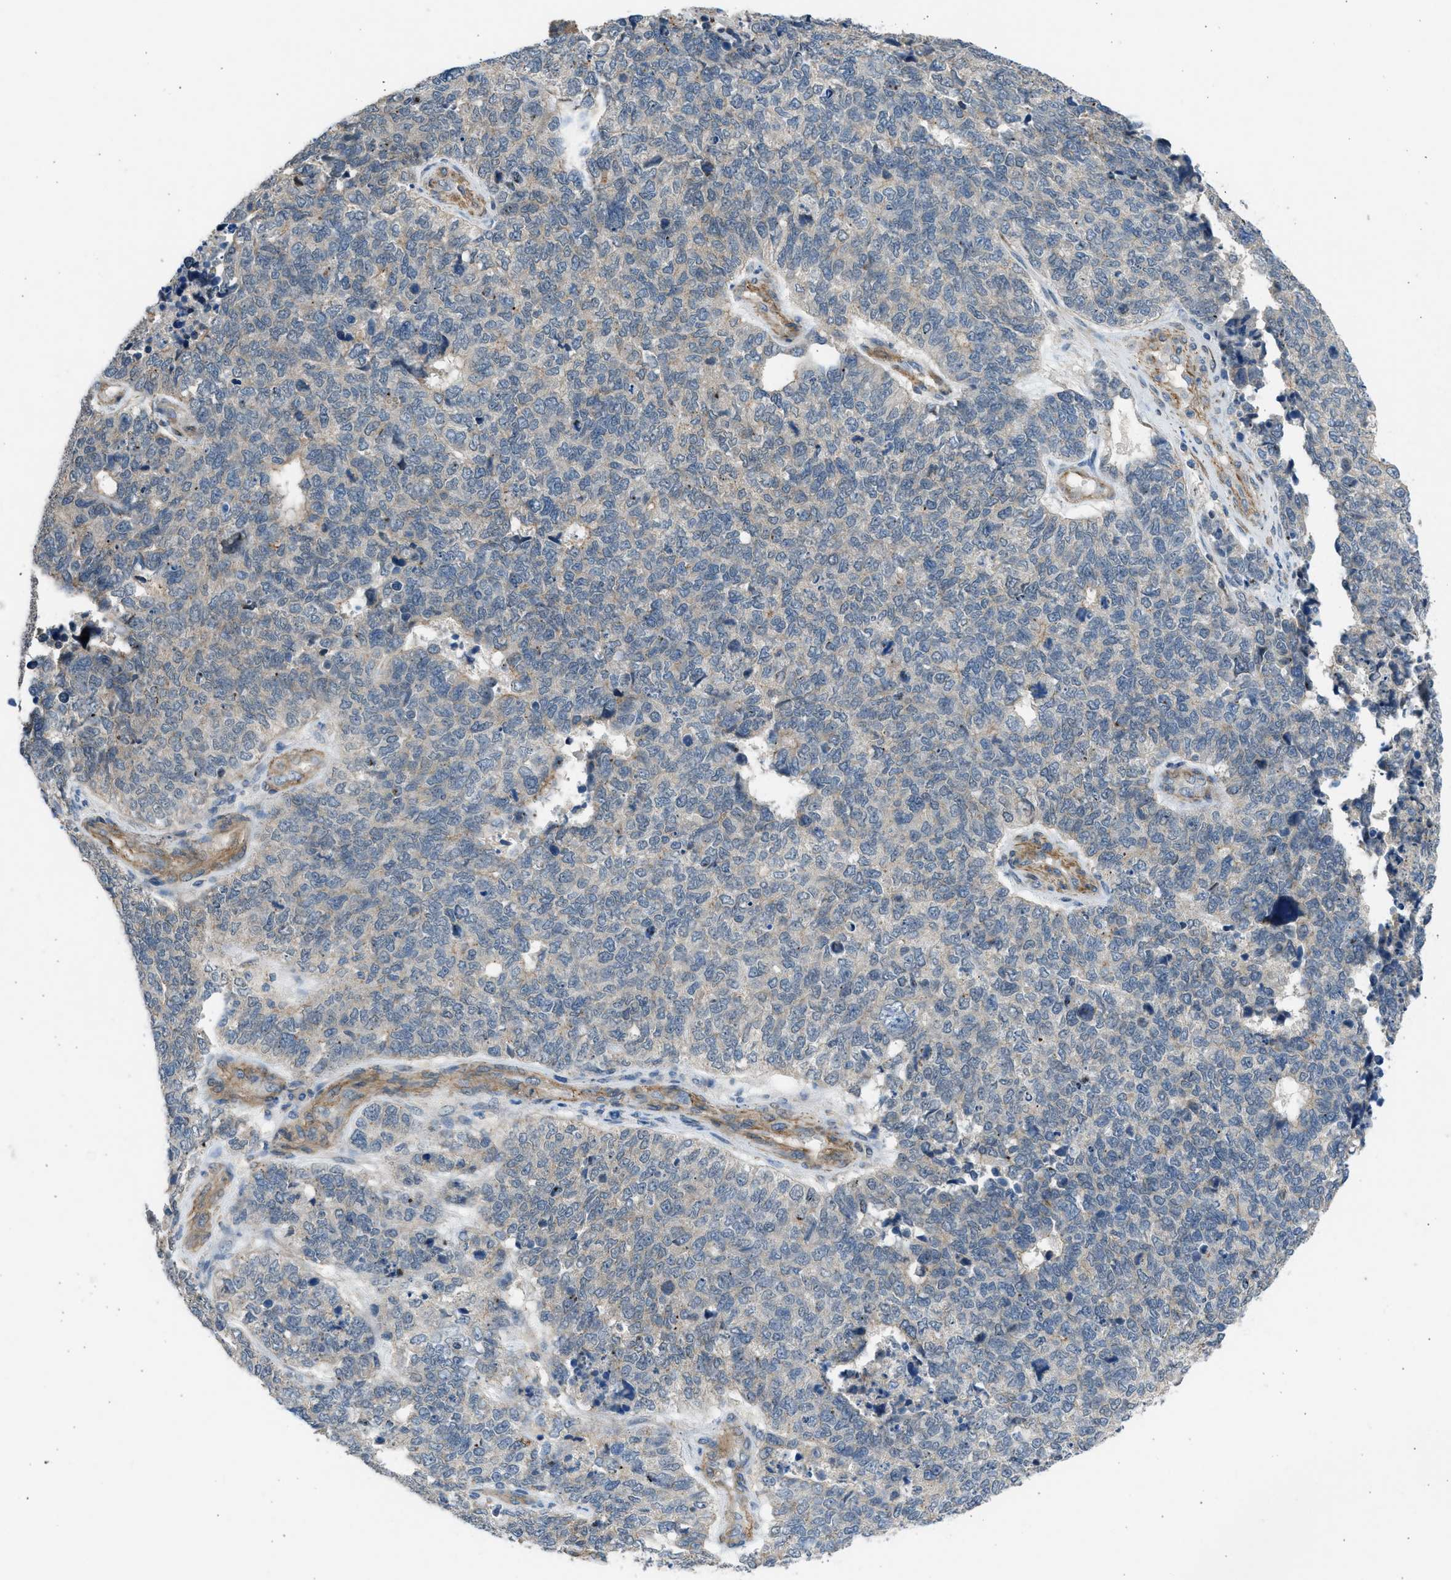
{"staining": {"intensity": "negative", "quantity": "none", "location": "none"}, "tissue": "cervical cancer", "cell_type": "Tumor cells", "image_type": "cancer", "snomed": [{"axis": "morphology", "description": "Squamous cell carcinoma, NOS"}, {"axis": "topography", "description": "Cervix"}], "caption": "DAB immunohistochemical staining of cervical cancer (squamous cell carcinoma) demonstrates no significant staining in tumor cells. (Immunohistochemistry, brightfield microscopy, high magnification).", "gene": "PCNX3", "patient": {"sex": "female", "age": 63}}